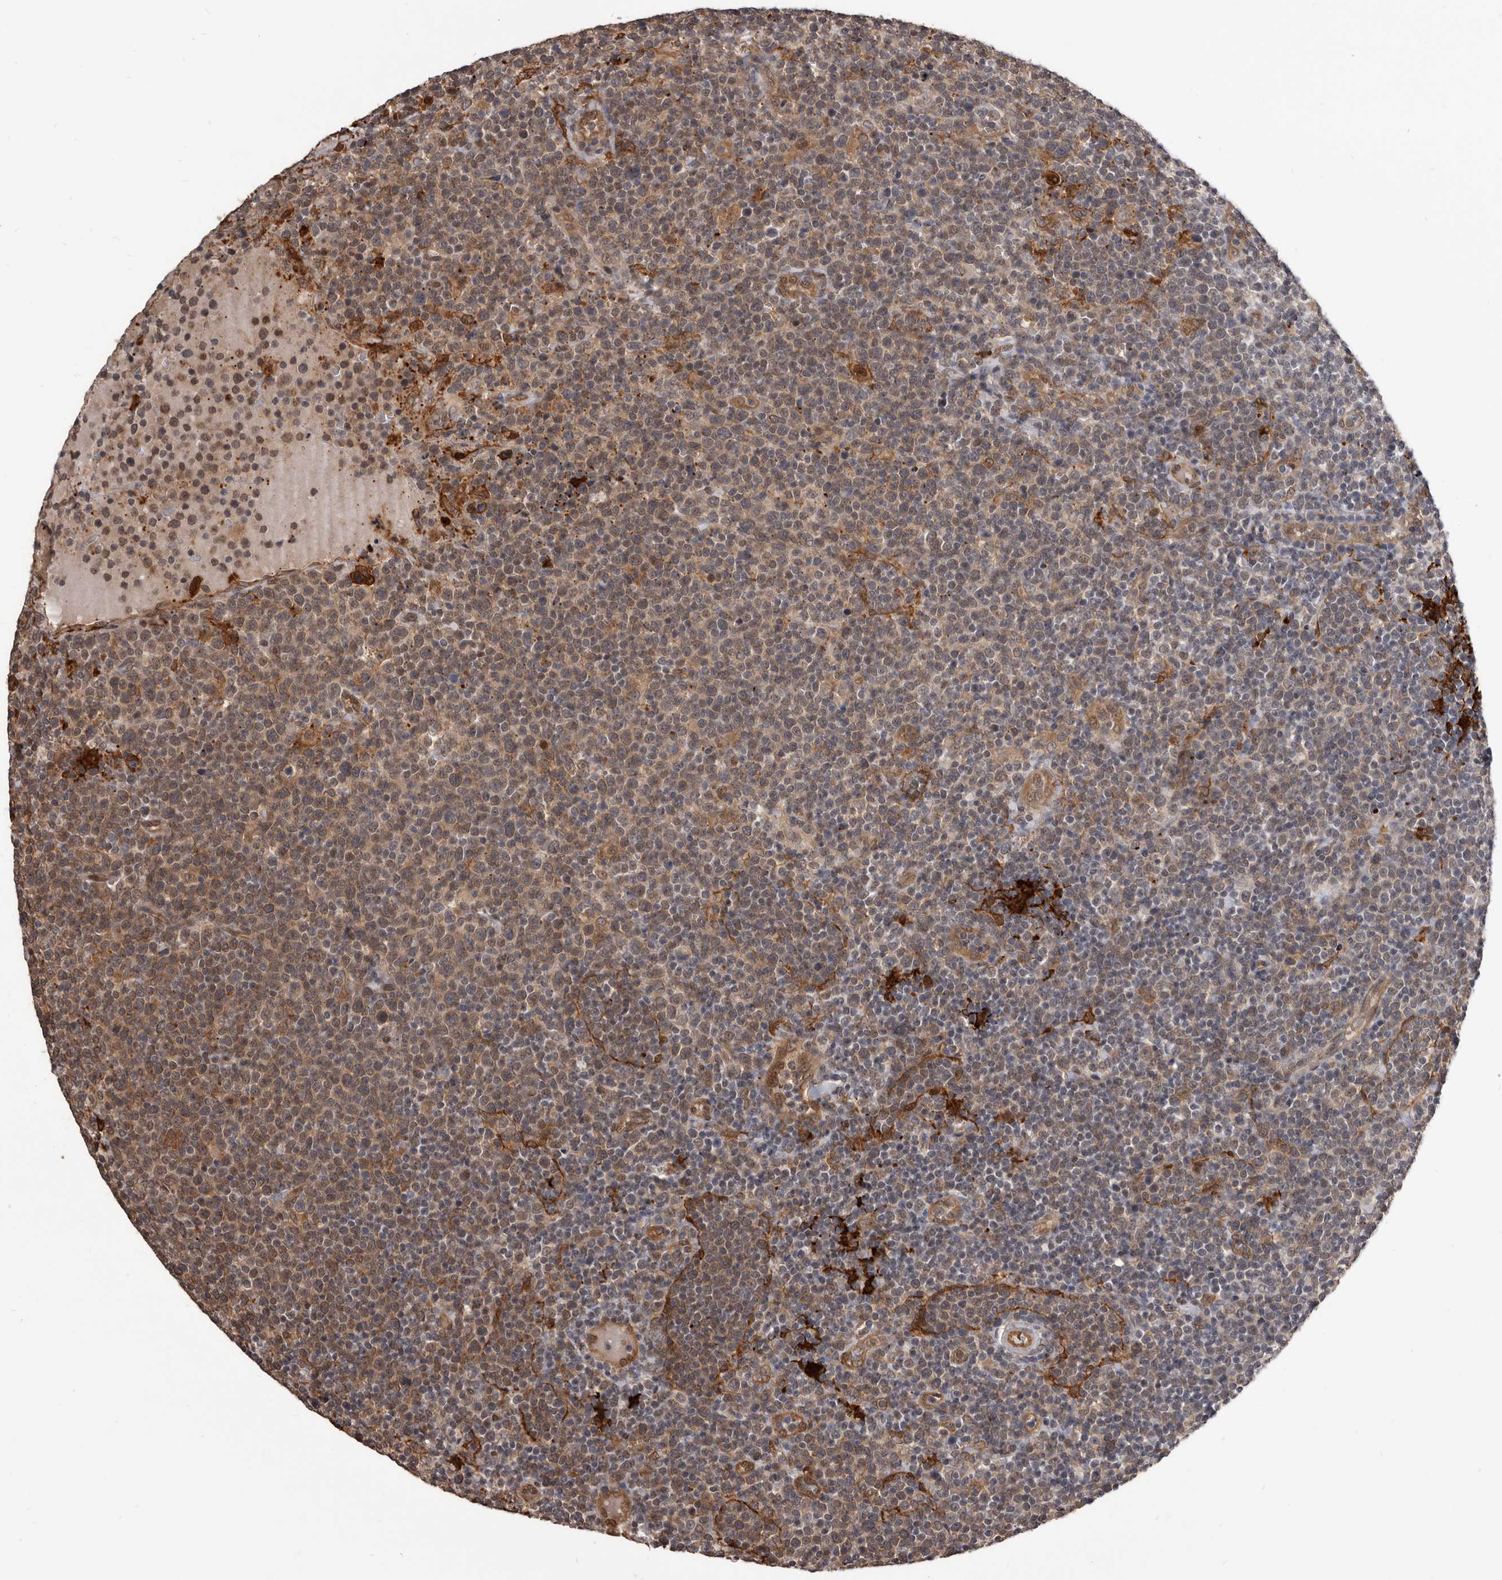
{"staining": {"intensity": "weak", "quantity": "25%-75%", "location": "cytoplasmic/membranous"}, "tissue": "lymphoma", "cell_type": "Tumor cells", "image_type": "cancer", "snomed": [{"axis": "morphology", "description": "Malignant lymphoma, non-Hodgkin's type, High grade"}, {"axis": "topography", "description": "Lymph node"}], "caption": "This is a micrograph of immunohistochemistry staining of lymphoma, which shows weak positivity in the cytoplasmic/membranous of tumor cells.", "gene": "ADAMTS20", "patient": {"sex": "male", "age": 61}}